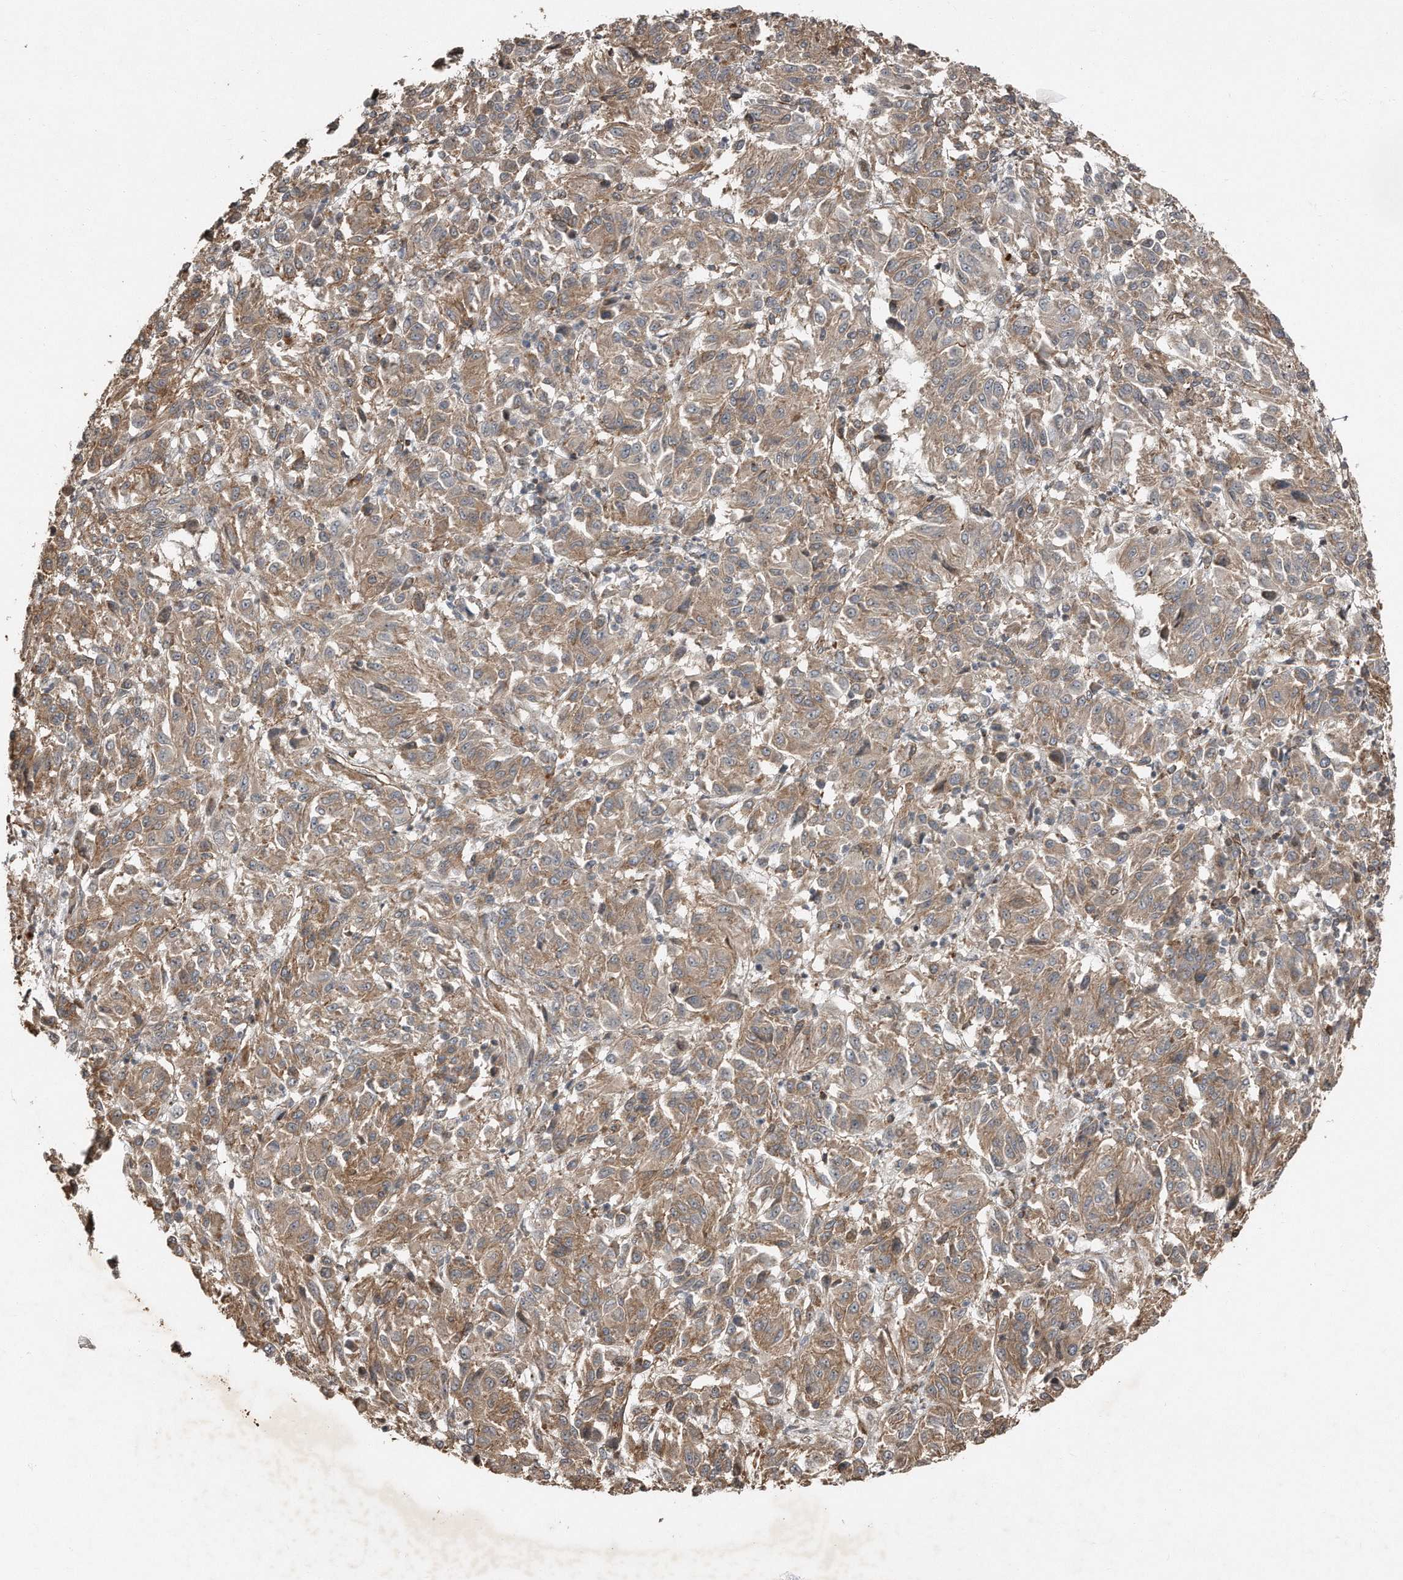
{"staining": {"intensity": "weak", "quantity": ">75%", "location": "cytoplasmic/membranous"}, "tissue": "melanoma", "cell_type": "Tumor cells", "image_type": "cancer", "snomed": [{"axis": "morphology", "description": "Malignant melanoma, Metastatic site"}, {"axis": "topography", "description": "Lung"}], "caption": "Immunohistochemical staining of human malignant melanoma (metastatic site) demonstrates low levels of weak cytoplasmic/membranous staining in approximately >75% of tumor cells.", "gene": "SNAP47", "patient": {"sex": "male", "age": 64}}